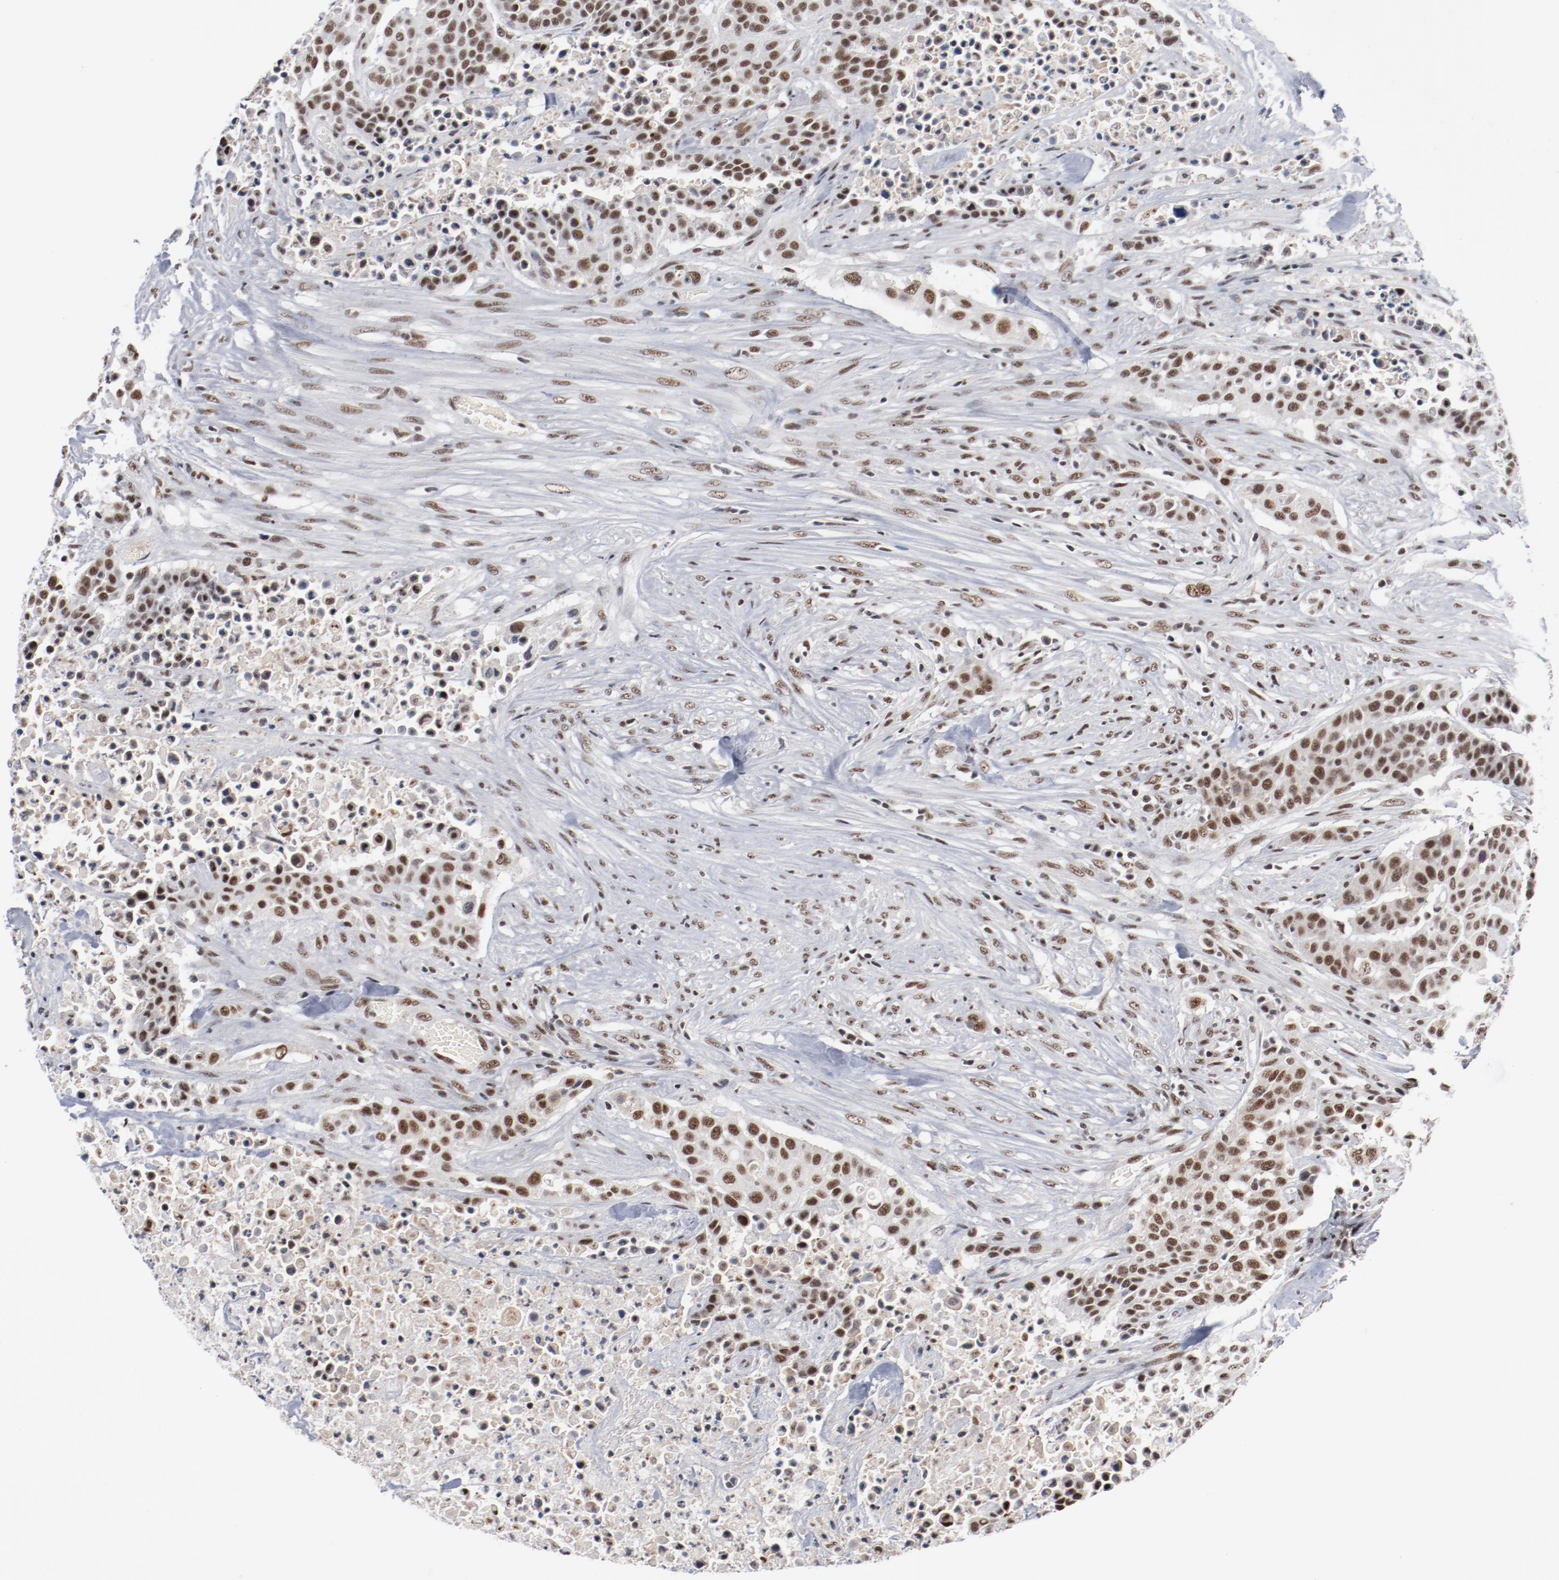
{"staining": {"intensity": "moderate", "quantity": ">75%", "location": "nuclear"}, "tissue": "urothelial cancer", "cell_type": "Tumor cells", "image_type": "cancer", "snomed": [{"axis": "morphology", "description": "Urothelial carcinoma, High grade"}, {"axis": "topography", "description": "Urinary bladder"}], "caption": "Urothelial carcinoma (high-grade) was stained to show a protein in brown. There is medium levels of moderate nuclear expression in about >75% of tumor cells.", "gene": "BUB3", "patient": {"sex": "male", "age": 74}}